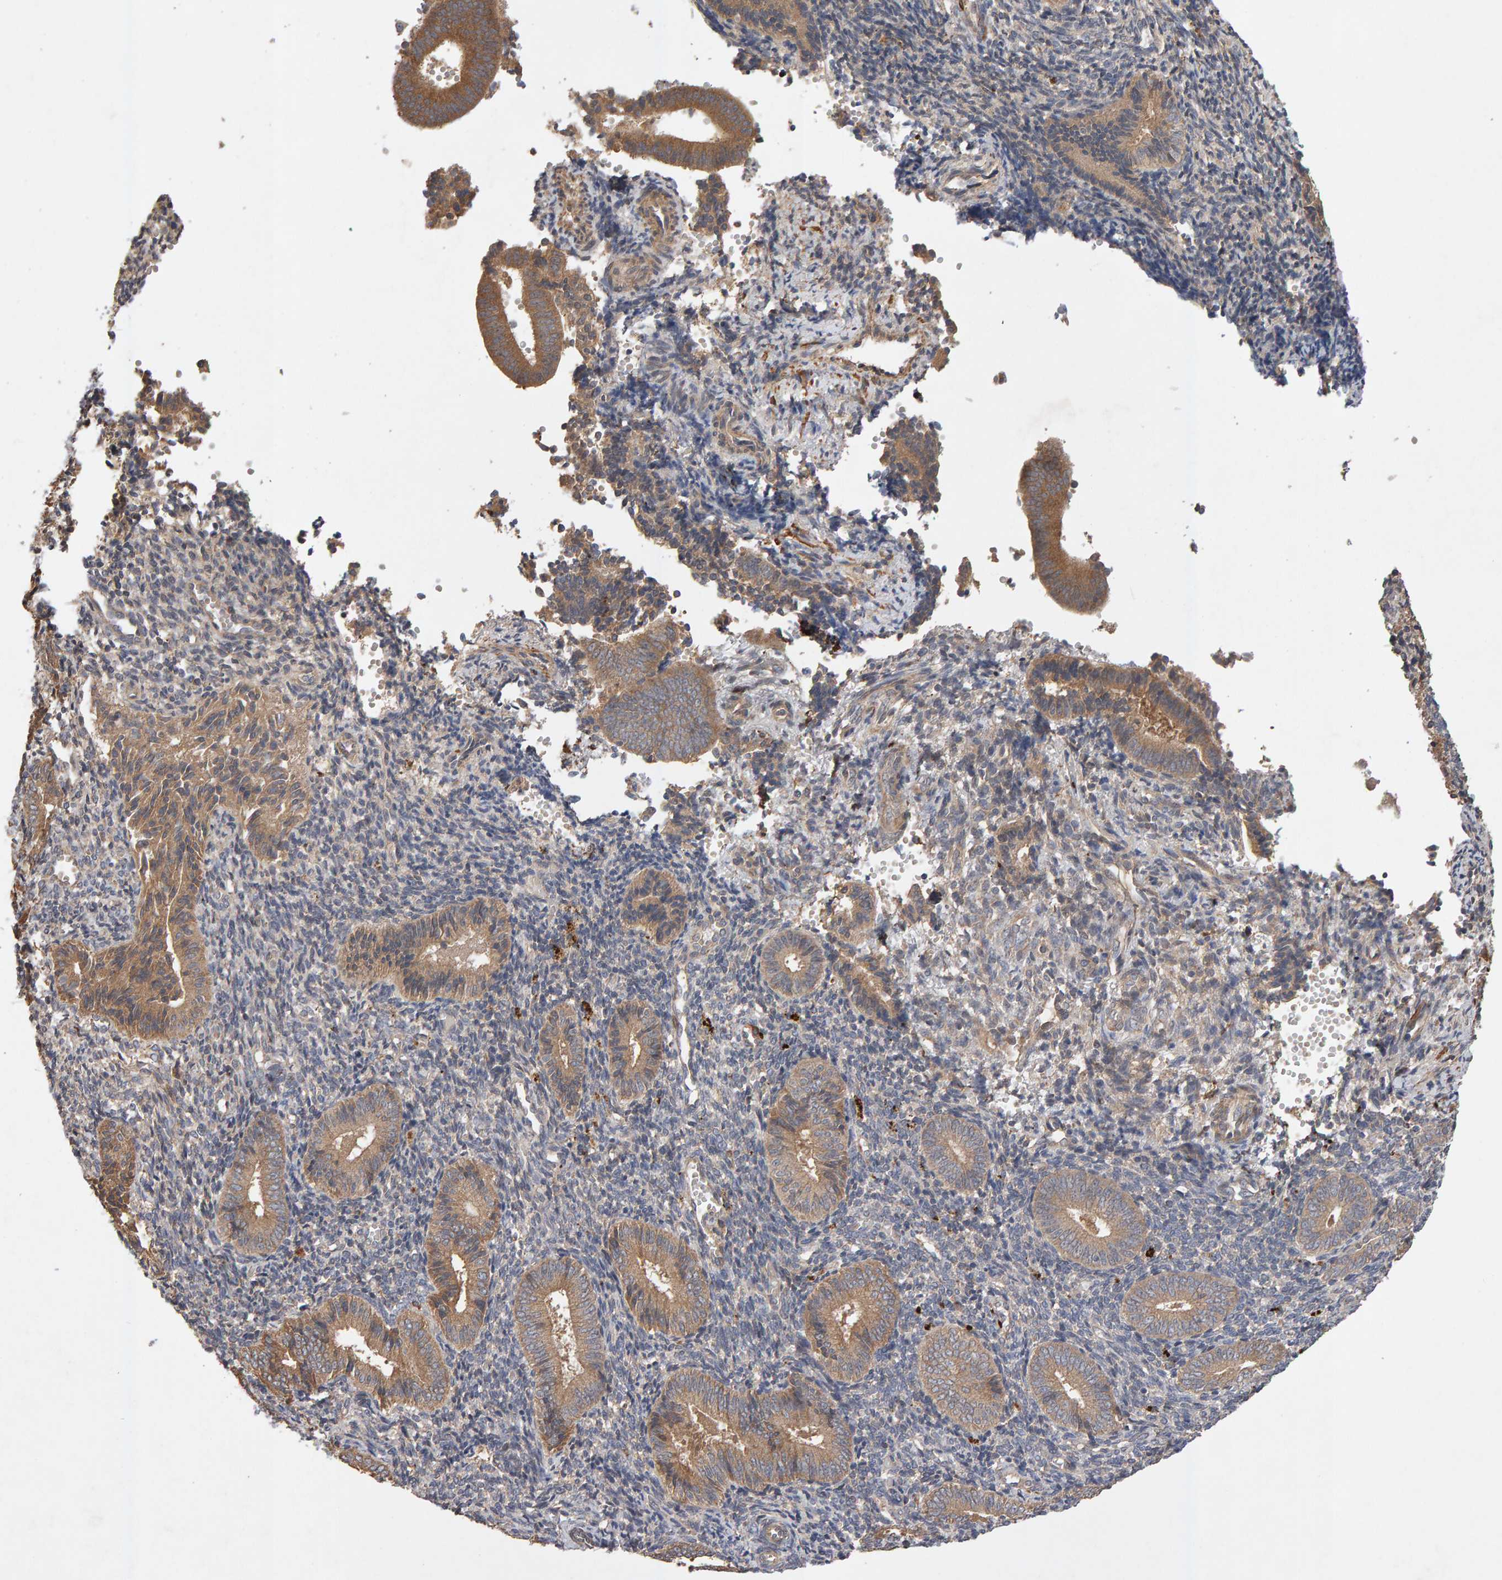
{"staining": {"intensity": "negative", "quantity": "none", "location": "none"}, "tissue": "endometrium", "cell_type": "Cells in endometrial stroma", "image_type": "normal", "snomed": [{"axis": "morphology", "description": "Normal tissue, NOS"}, {"axis": "topography", "description": "Uterus"}, {"axis": "topography", "description": "Endometrium"}], "caption": "Immunohistochemistry (IHC) of normal human endometrium shows no positivity in cells in endometrial stroma.", "gene": "RNF19A", "patient": {"sex": "female", "age": 33}}